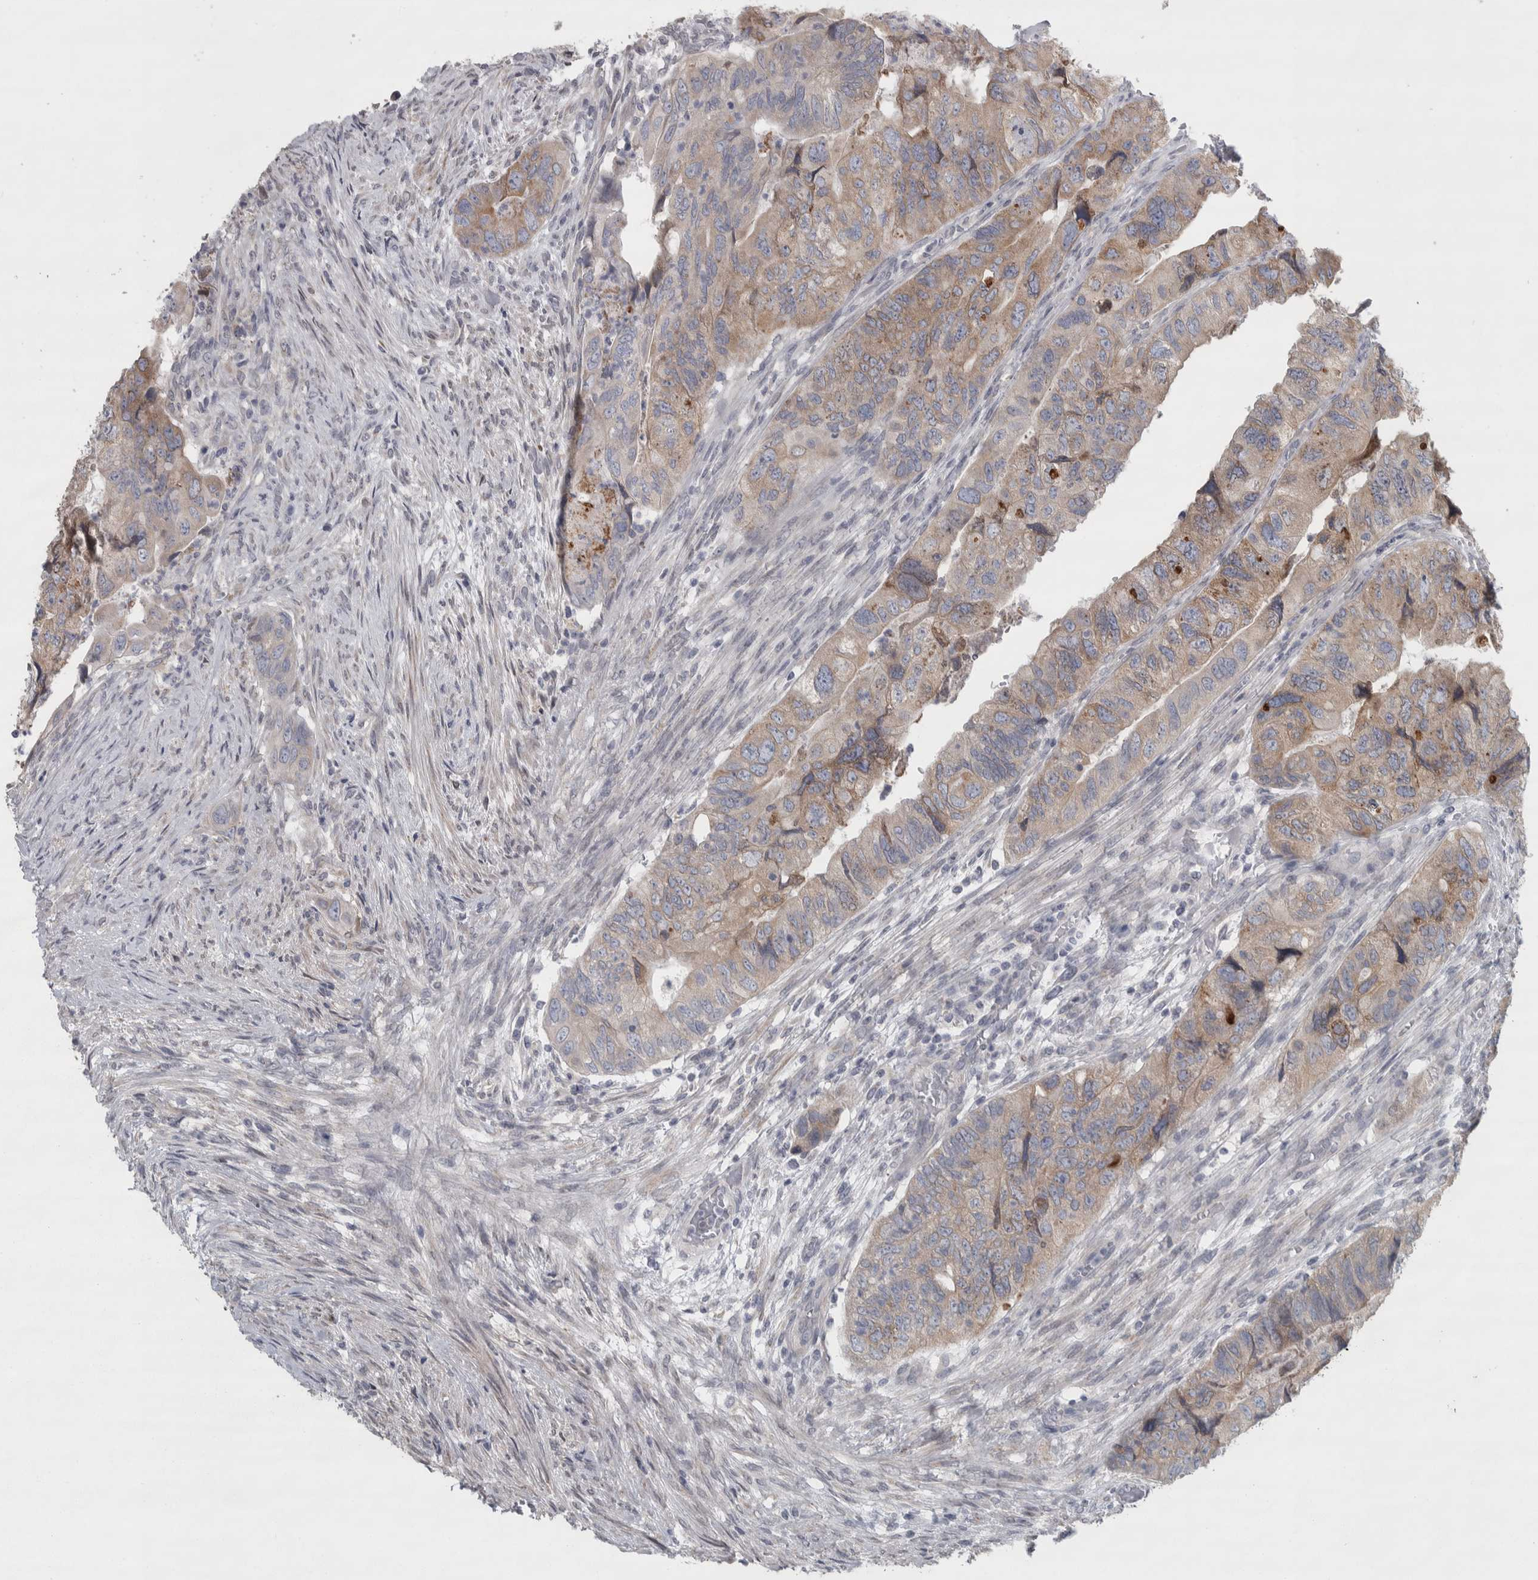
{"staining": {"intensity": "weak", "quantity": ">75%", "location": "cytoplasmic/membranous"}, "tissue": "colorectal cancer", "cell_type": "Tumor cells", "image_type": "cancer", "snomed": [{"axis": "morphology", "description": "Adenocarcinoma, NOS"}, {"axis": "topography", "description": "Rectum"}], "caption": "The histopathology image displays staining of colorectal cancer, revealing weak cytoplasmic/membranous protein expression (brown color) within tumor cells.", "gene": "SIGMAR1", "patient": {"sex": "male", "age": 63}}